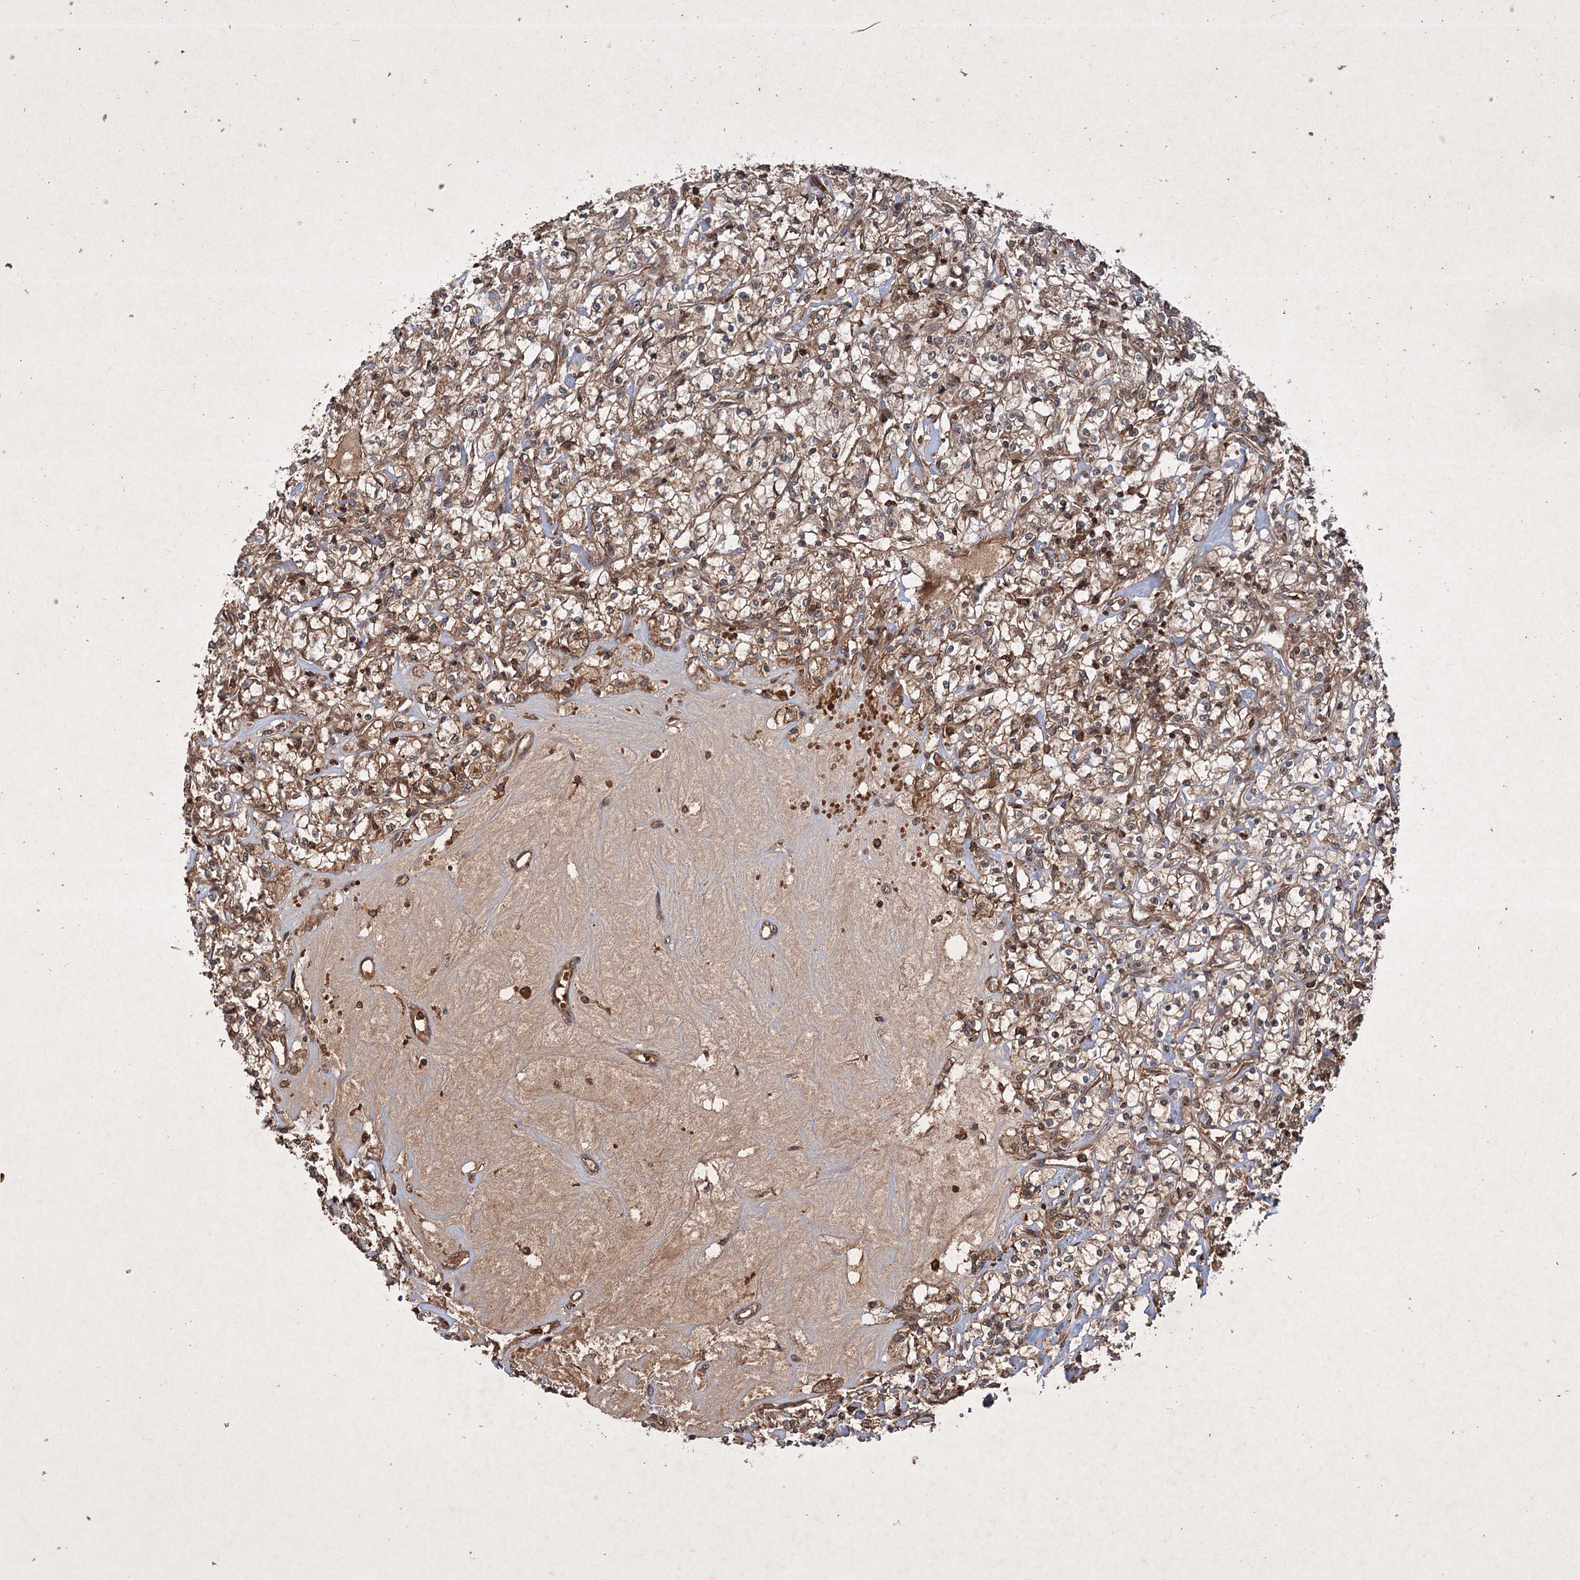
{"staining": {"intensity": "moderate", "quantity": ">75%", "location": "cytoplasmic/membranous"}, "tissue": "renal cancer", "cell_type": "Tumor cells", "image_type": "cancer", "snomed": [{"axis": "morphology", "description": "Adenocarcinoma, NOS"}, {"axis": "topography", "description": "Kidney"}], "caption": "Immunohistochemical staining of human renal cancer (adenocarcinoma) displays medium levels of moderate cytoplasmic/membranous expression in approximately >75% of tumor cells.", "gene": "ADK", "patient": {"sex": "female", "age": 59}}